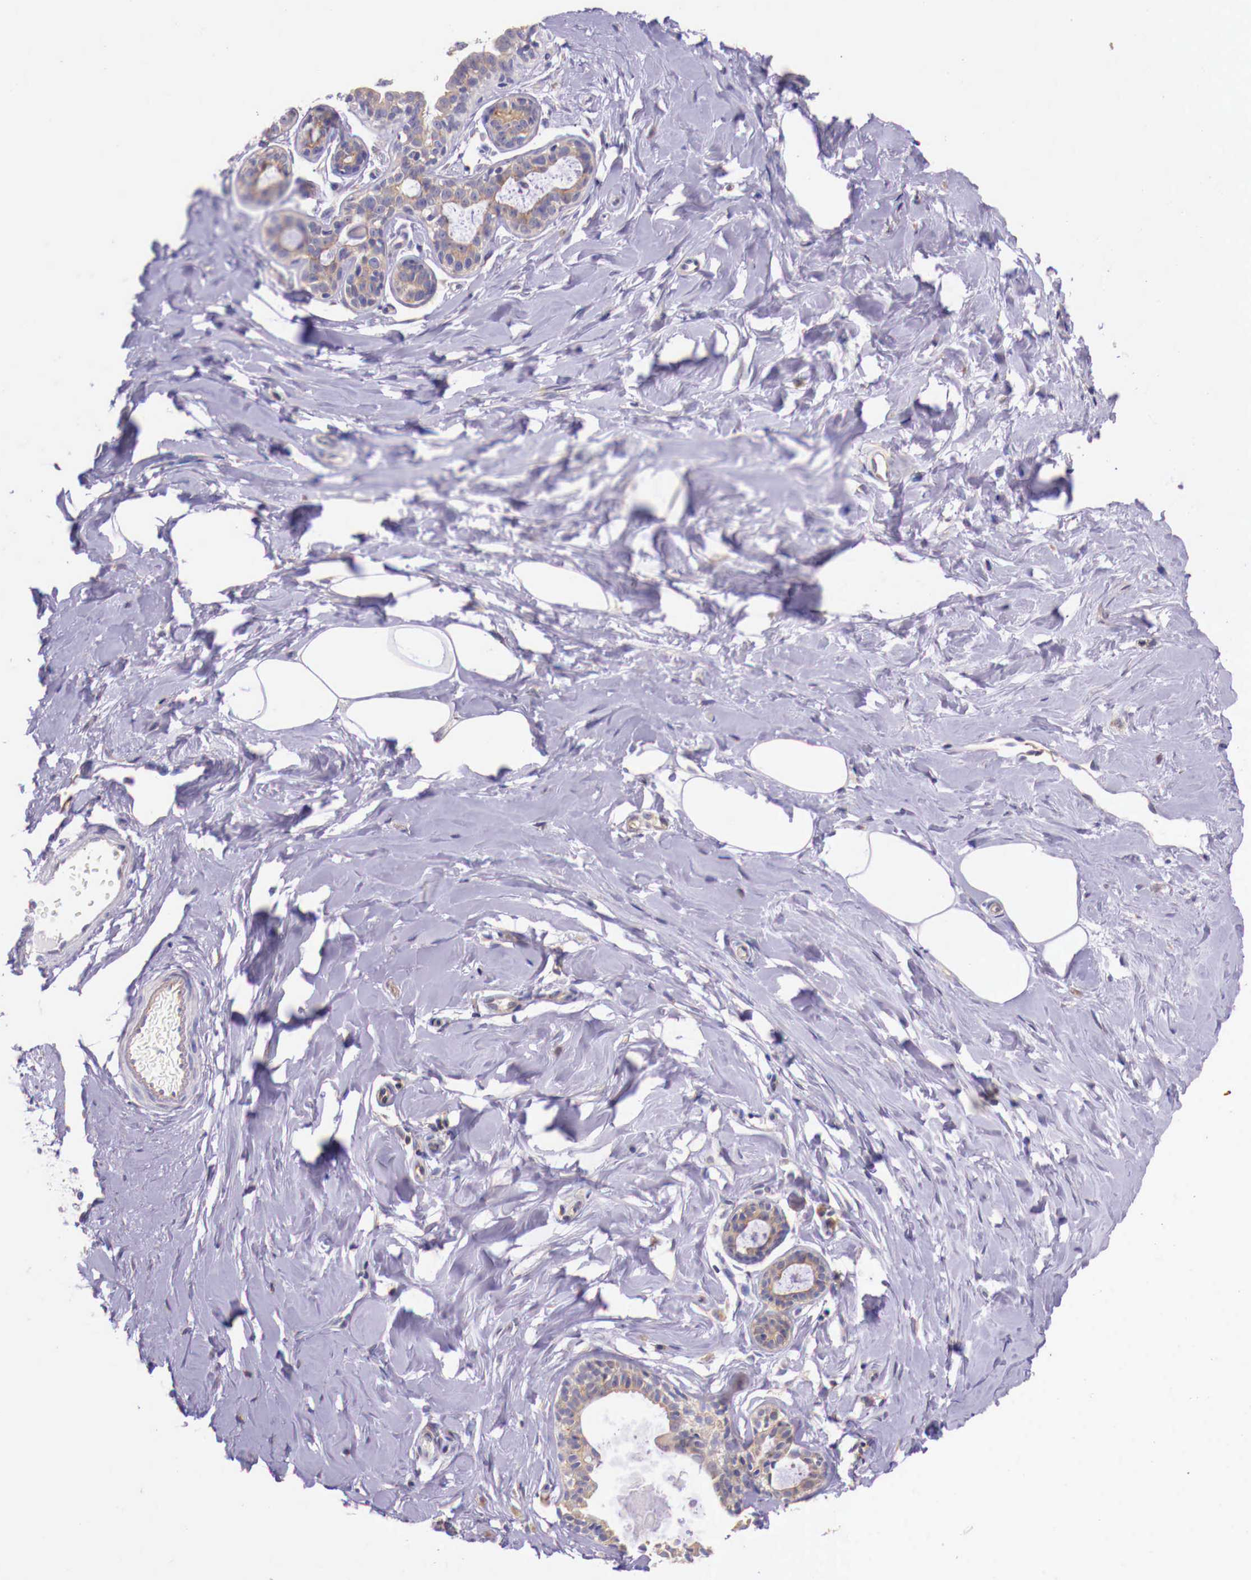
{"staining": {"intensity": "negative", "quantity": "none", "location": "none"}, "tissue": "breast", "cell_type": "Adipocytes", "image_type": "normal", "snomed": [{"axis": "morphology", "description": "Normal tissue, NOS"}, {"axis": "topography", "description": "Breast"}], "caption": "High power microscopy histopathology image of an immunohistochemistry photomicrograph of normal breast, revealing no significant positivity in adipocytes.", "gene": "GRIPAP1", "patient": {"sex": "female", "age": 44}}